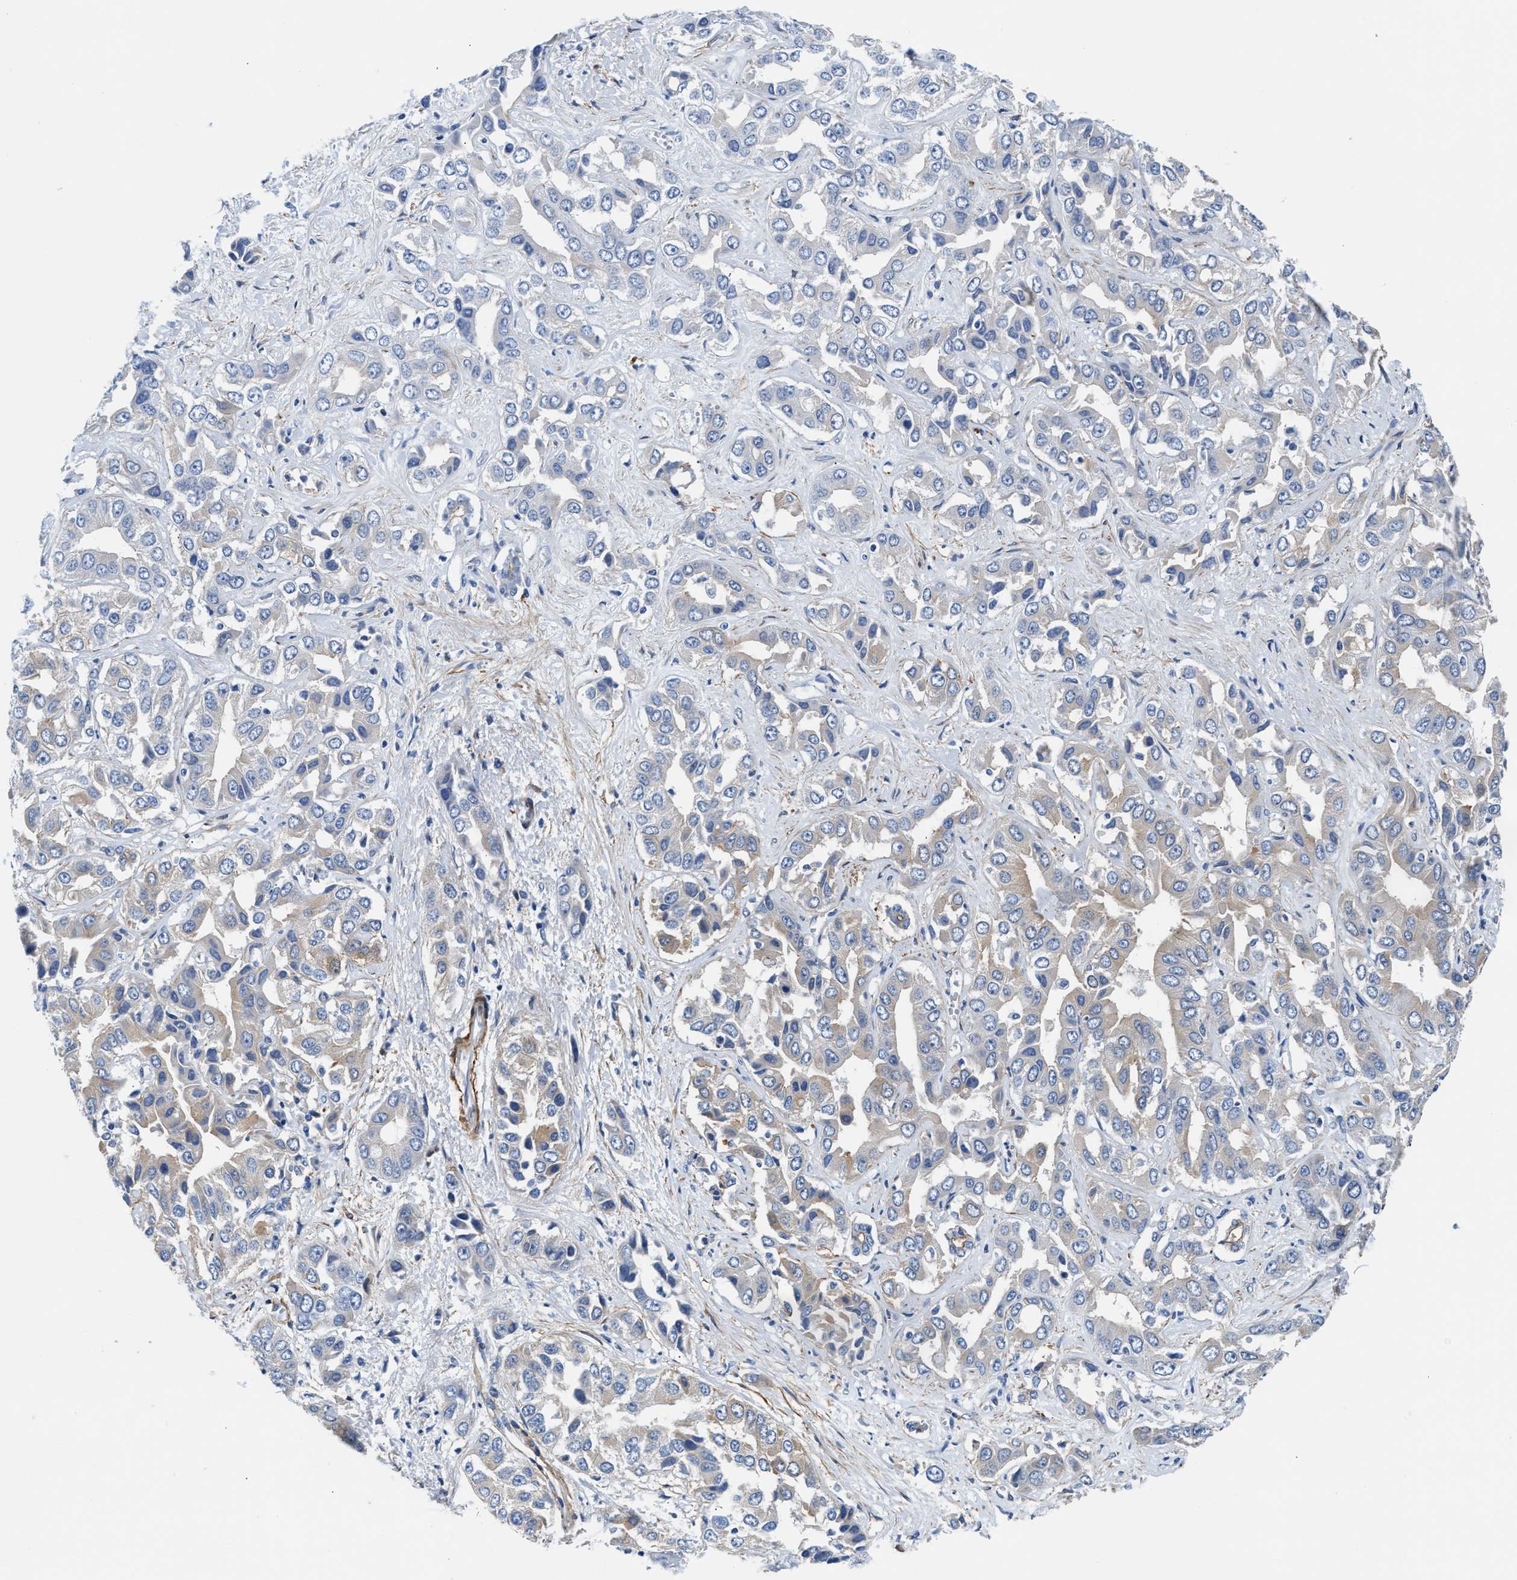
{"staining": {"intensity": "weak", "quantity": "25%-75%", "location": "cytoplasmic/membranous"}, "tissue": "liver cancer", "cell_type": "Tumor cells", "image_type": "cancer", "snomed": [{"axis": "morphology", "description": "Cholangiocarcinoma"}, {"axis": "topography", "description": "Liver"}], "caption": "Immunohistochemical staining of human liver cancer (cholangiocarcinoma) exhibits low levels of weak cytoplasmic/membranous protein staining in approximately 25%-75% of tumor cells.", "gene": "PARG", "patient": {"sex": "female", "age": 52}}